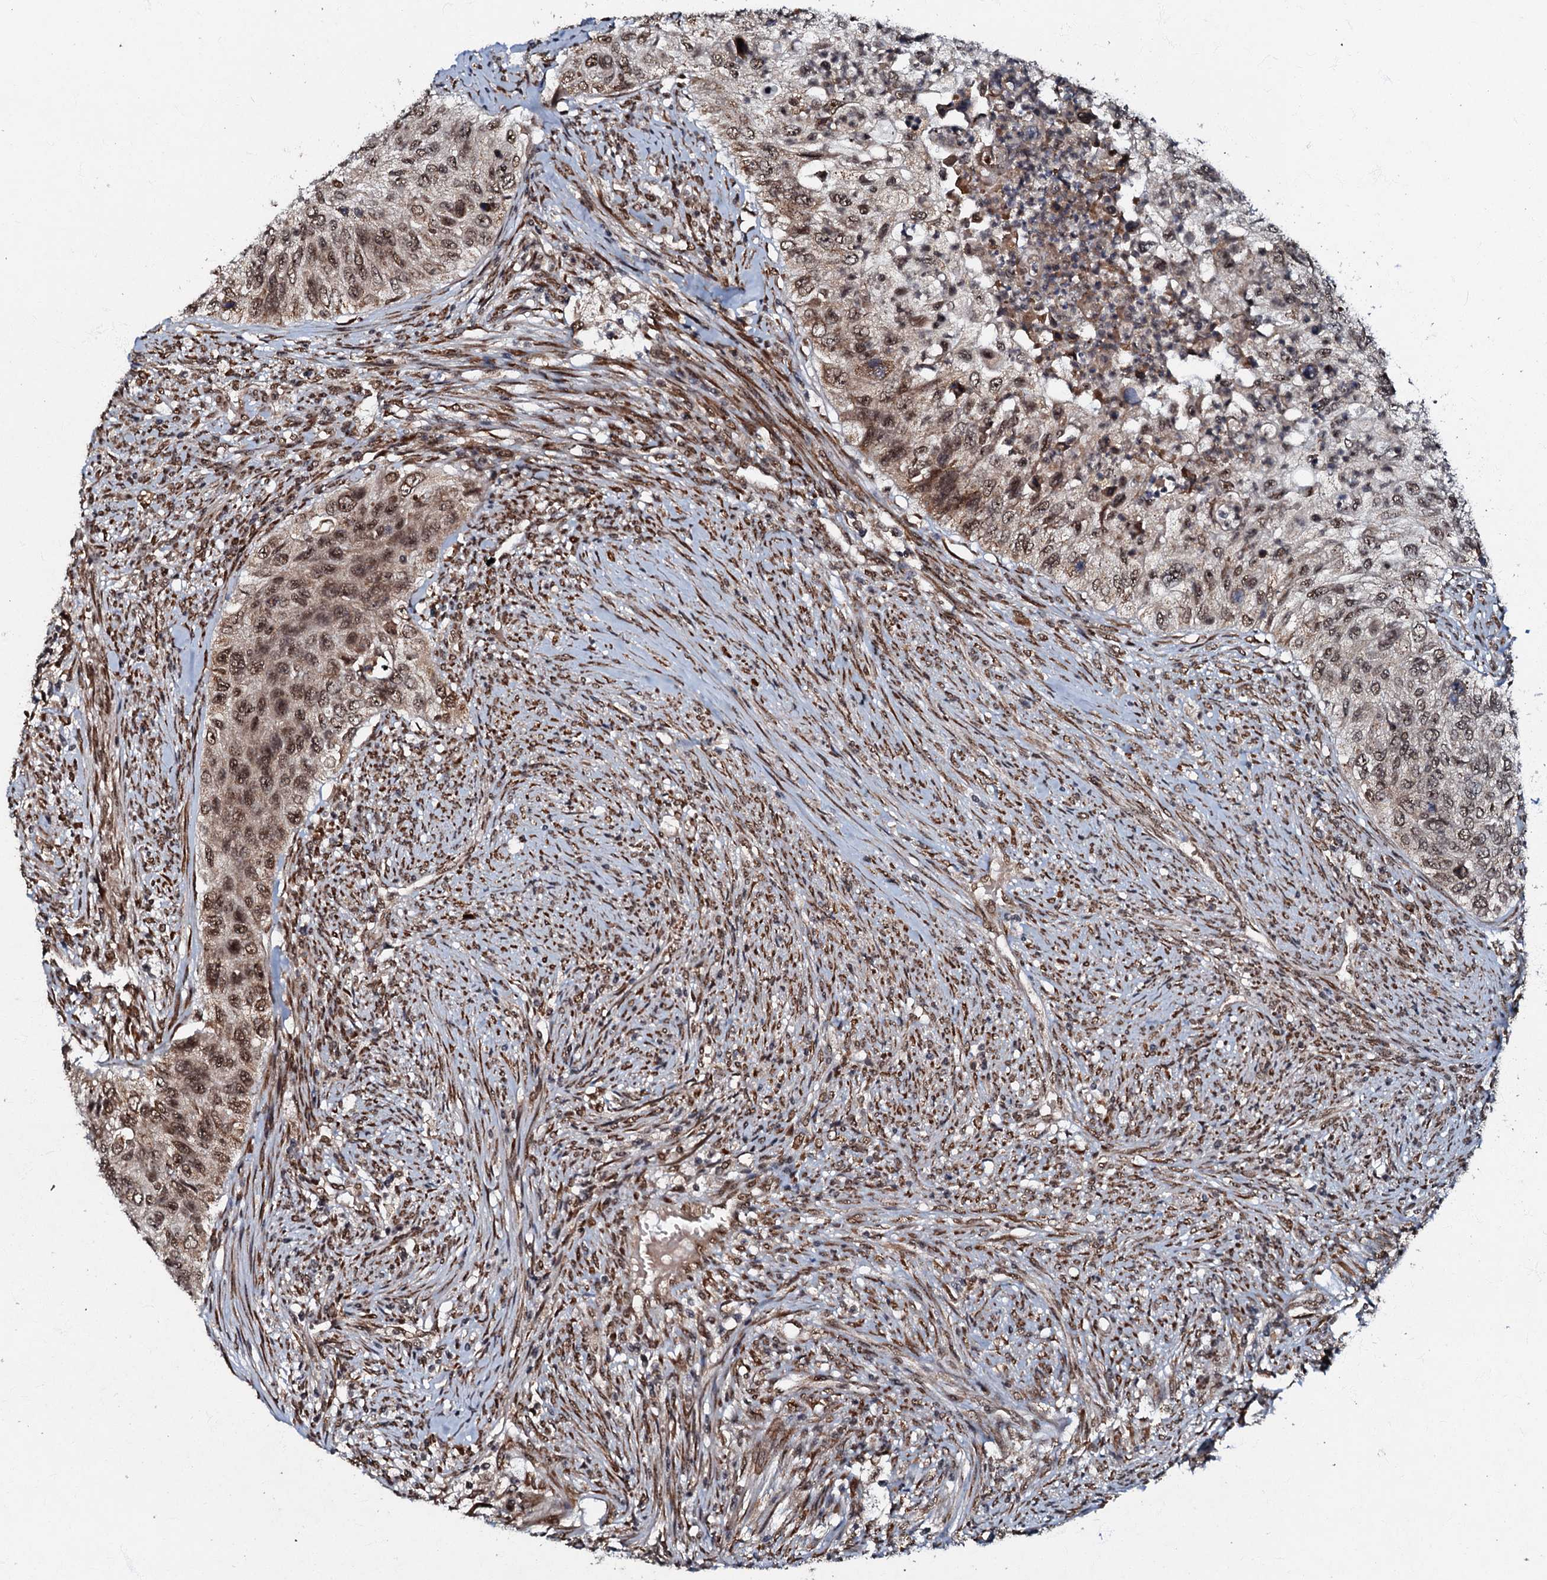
{"staining": {"intensity": "moderate", "quantity": ">75%", "location": "nuclear"}, "tissue": "urothelial cancer", "cell_type": "Tumor cells", "image_type": "cancer", "snomed": [{"axis": "morphology", "description": "Urothelial carcinoma, High grade"}, {"axis": "topography", "description": "Urinary bladder"}], "caption": "Protein staining displays moderate nuclear positivity in approximately >75% of tumor cells in urothelial cancer.", "gene": "C18orf32", "patient": {"sex": "female", "age": 60}}